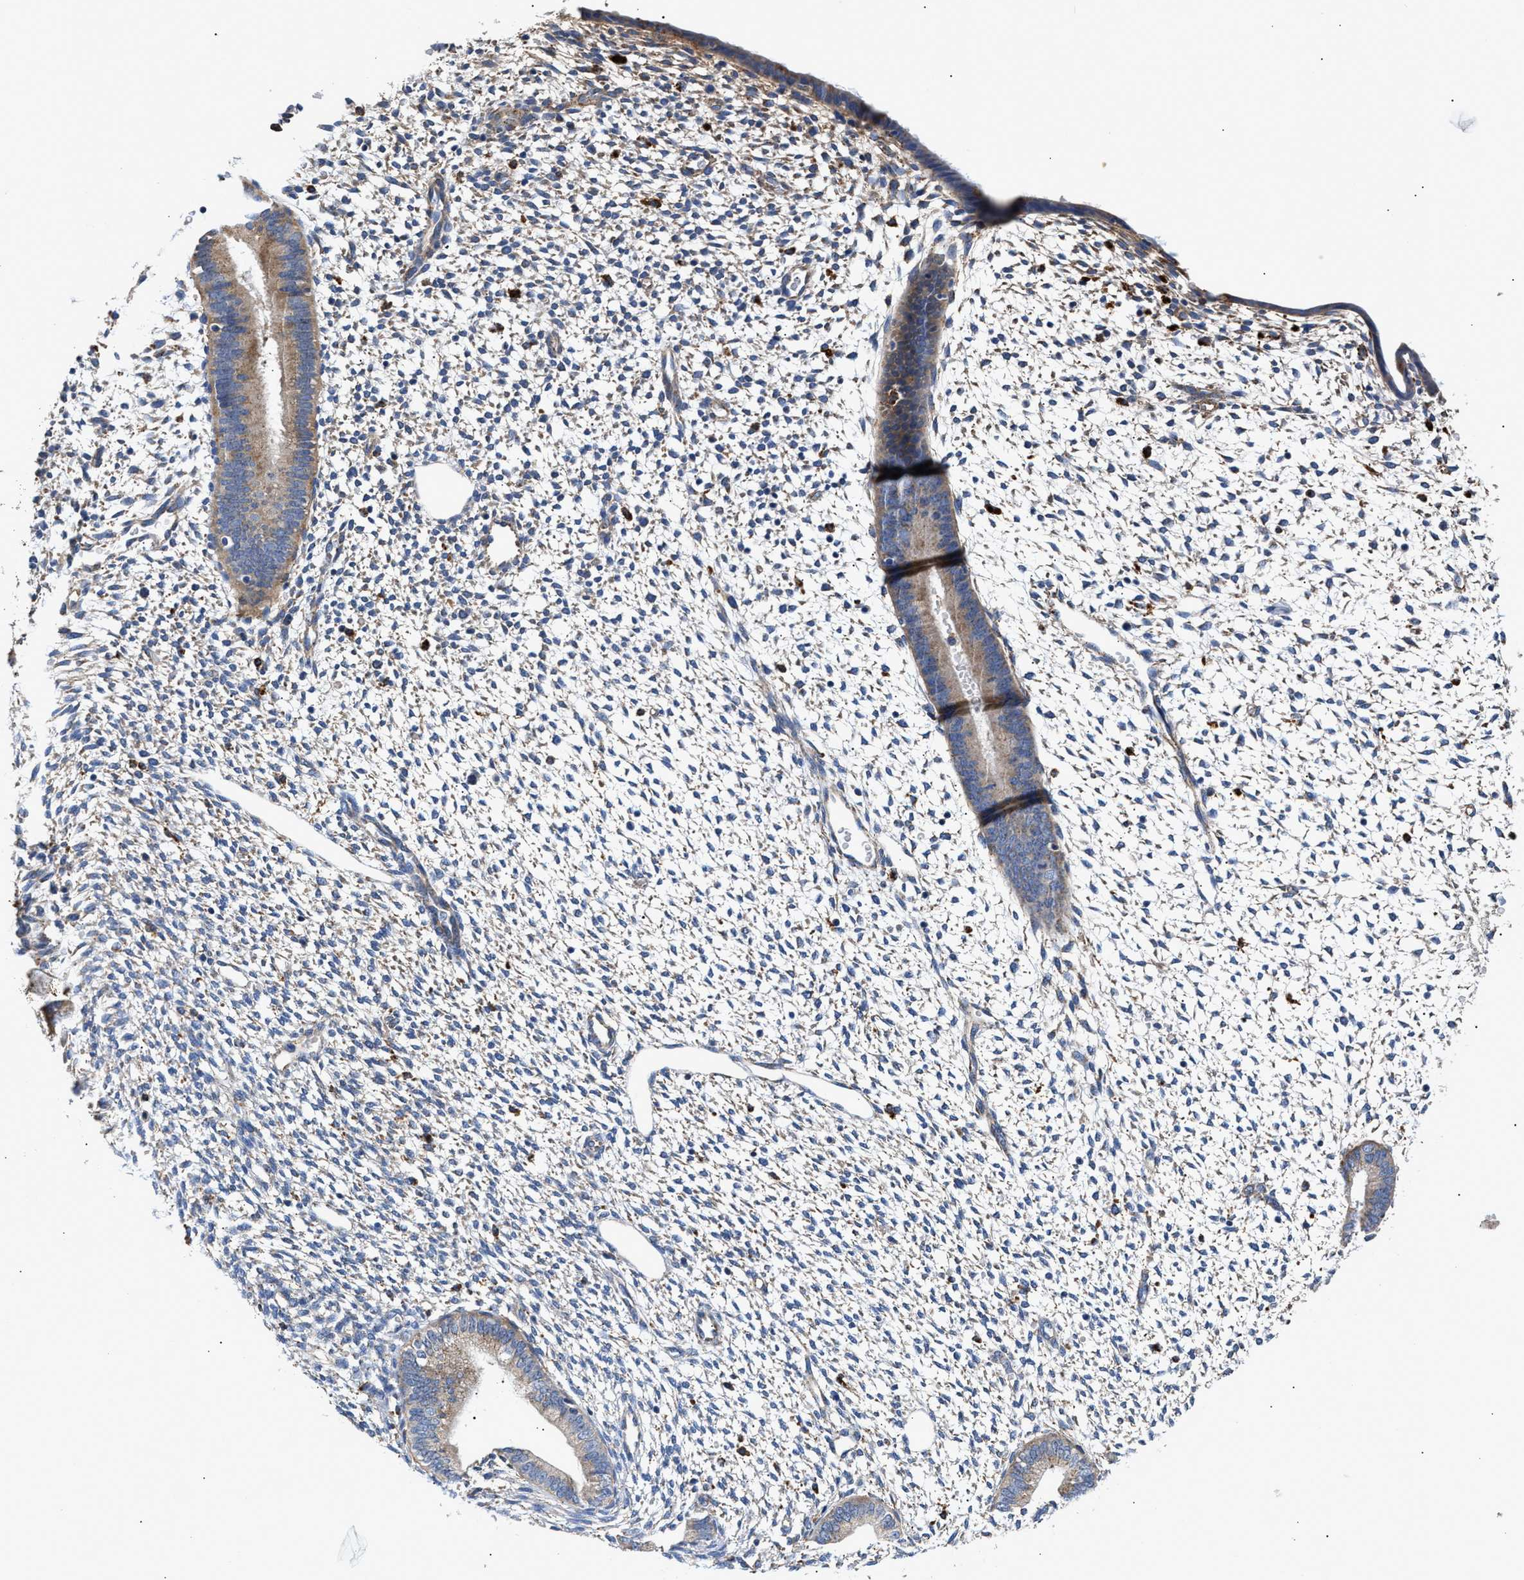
{"staining": {"intensity": "weak", "quantity": "<25%", "location": "cytoplasmic/membranous"}, "tissue": "endometrium", "cell_type": "Cells in endometrial stroma", "image_type": "normal", "snomed": [{"axis": "morphology", "description": "Normal tissue, NOS"}, {"axis": "topography", "description": "Endometrium"}], "caption": "This photomicrograph is of unremarkable endometrium stained with IHC to label a protein in brown with the nuclei are counter-stained blue. There is no staining in cells in endometrial stroma. Brightfield microscopy of IHC stained with DAB (3,3'-diaminobenzidine) (brown) and hematoxylin (blue), captured at high magnification.", "gene": "CCDC146", "patient": {"sex": "female", "age": 46}}